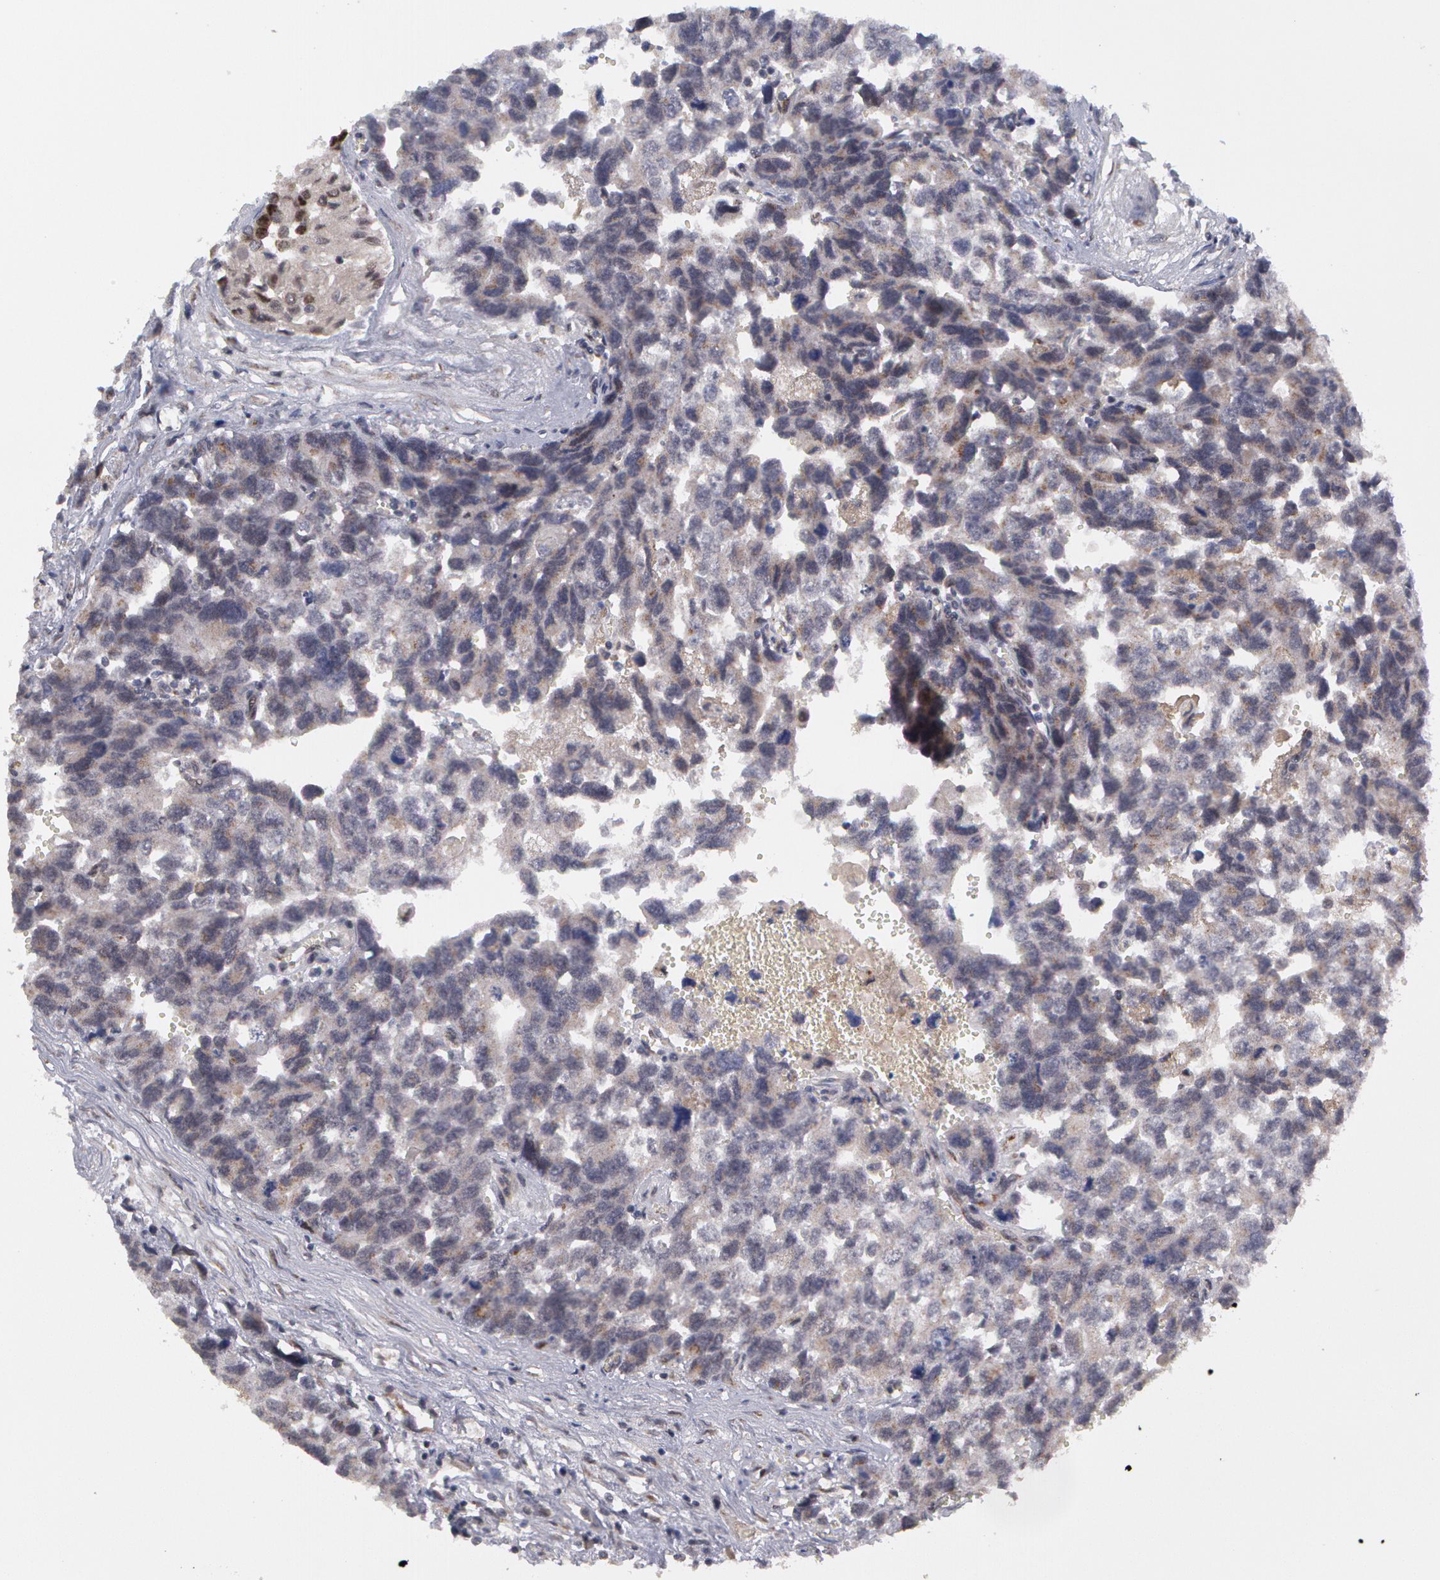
{"staining": {"intensity": "negative", "quantity": "none", "location": "none"}, "tissue": "testis cancer", "cell_type": "Tumor cells", "image_type": "cancer", "snomed": [{"axis": "morphology", "description": "Carcinoma, Embryonal, NOS"}, {"axis": "topography", "description": "Testis"}], "caption": "Testis embryonal carcinoma was stained to show a protein in brown. There is no significant positivity in tumor cells.", "gene": "STX5", "patient": {"sex": "male", "age": 31}}